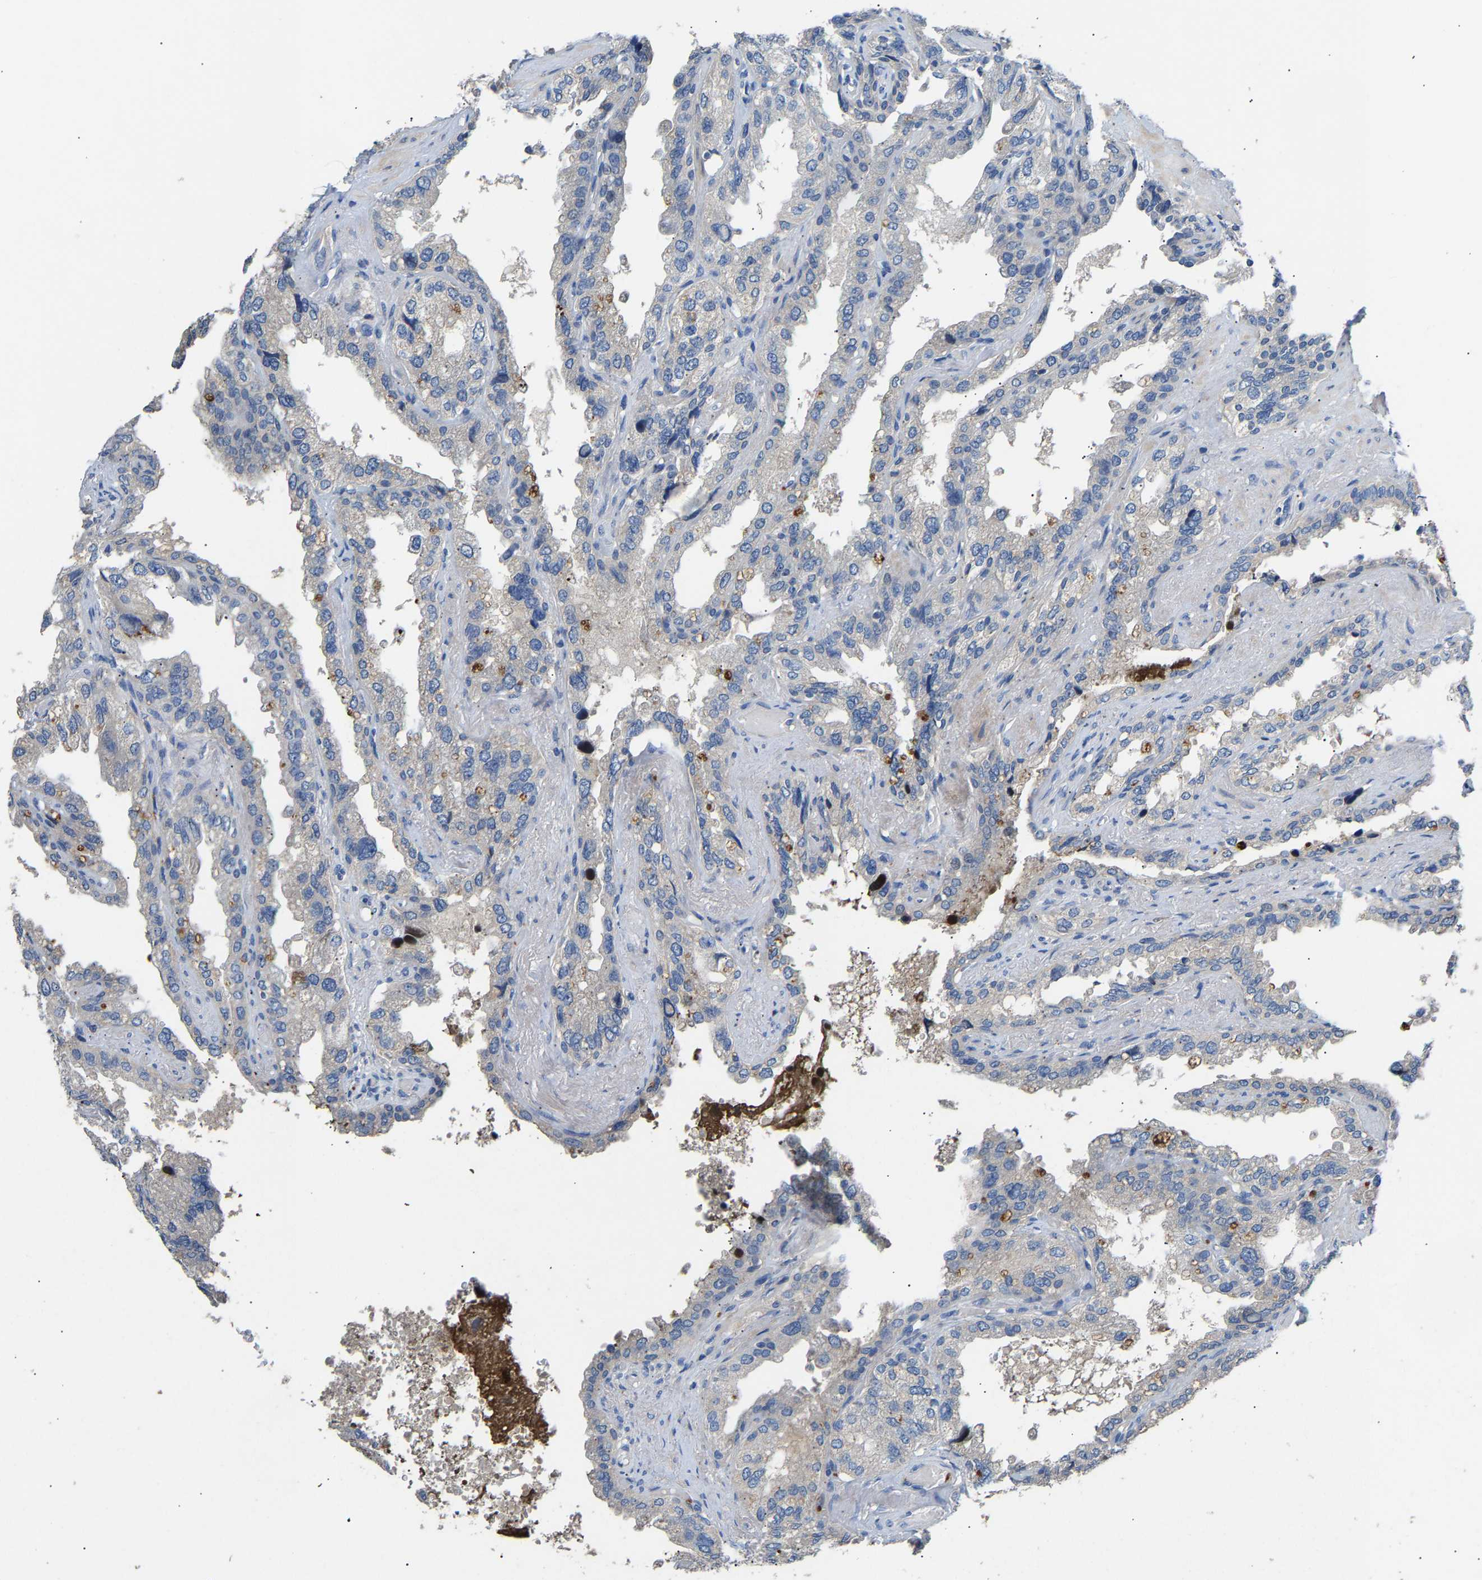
{"staining": {"intensity": "moderate", "quantity": "<25%", "location": "cytoplasmic/membranous"}, "tissue": "seminal vesicle", "cell_type": "Glandular cells", "image_type": "normal", "snomed": [{"axis": "morphology", "description": "Normal tissue, NOS"}, {"axis": "topography", "description": "Seminal veicle"}], "caption": "Protein analysis of benign seminal vesicle reveals moderate cytoplasmic/membranous positivity in approximately <25% of glandular cells. The staining was performed using DAB (3,3'-diaminobenzidine), with brown indicating positive protein expression. Nuclei are stained blue with hematoxylin.", "gene": "CCDC171", "patient": {"sex": "male", "age": 68}}